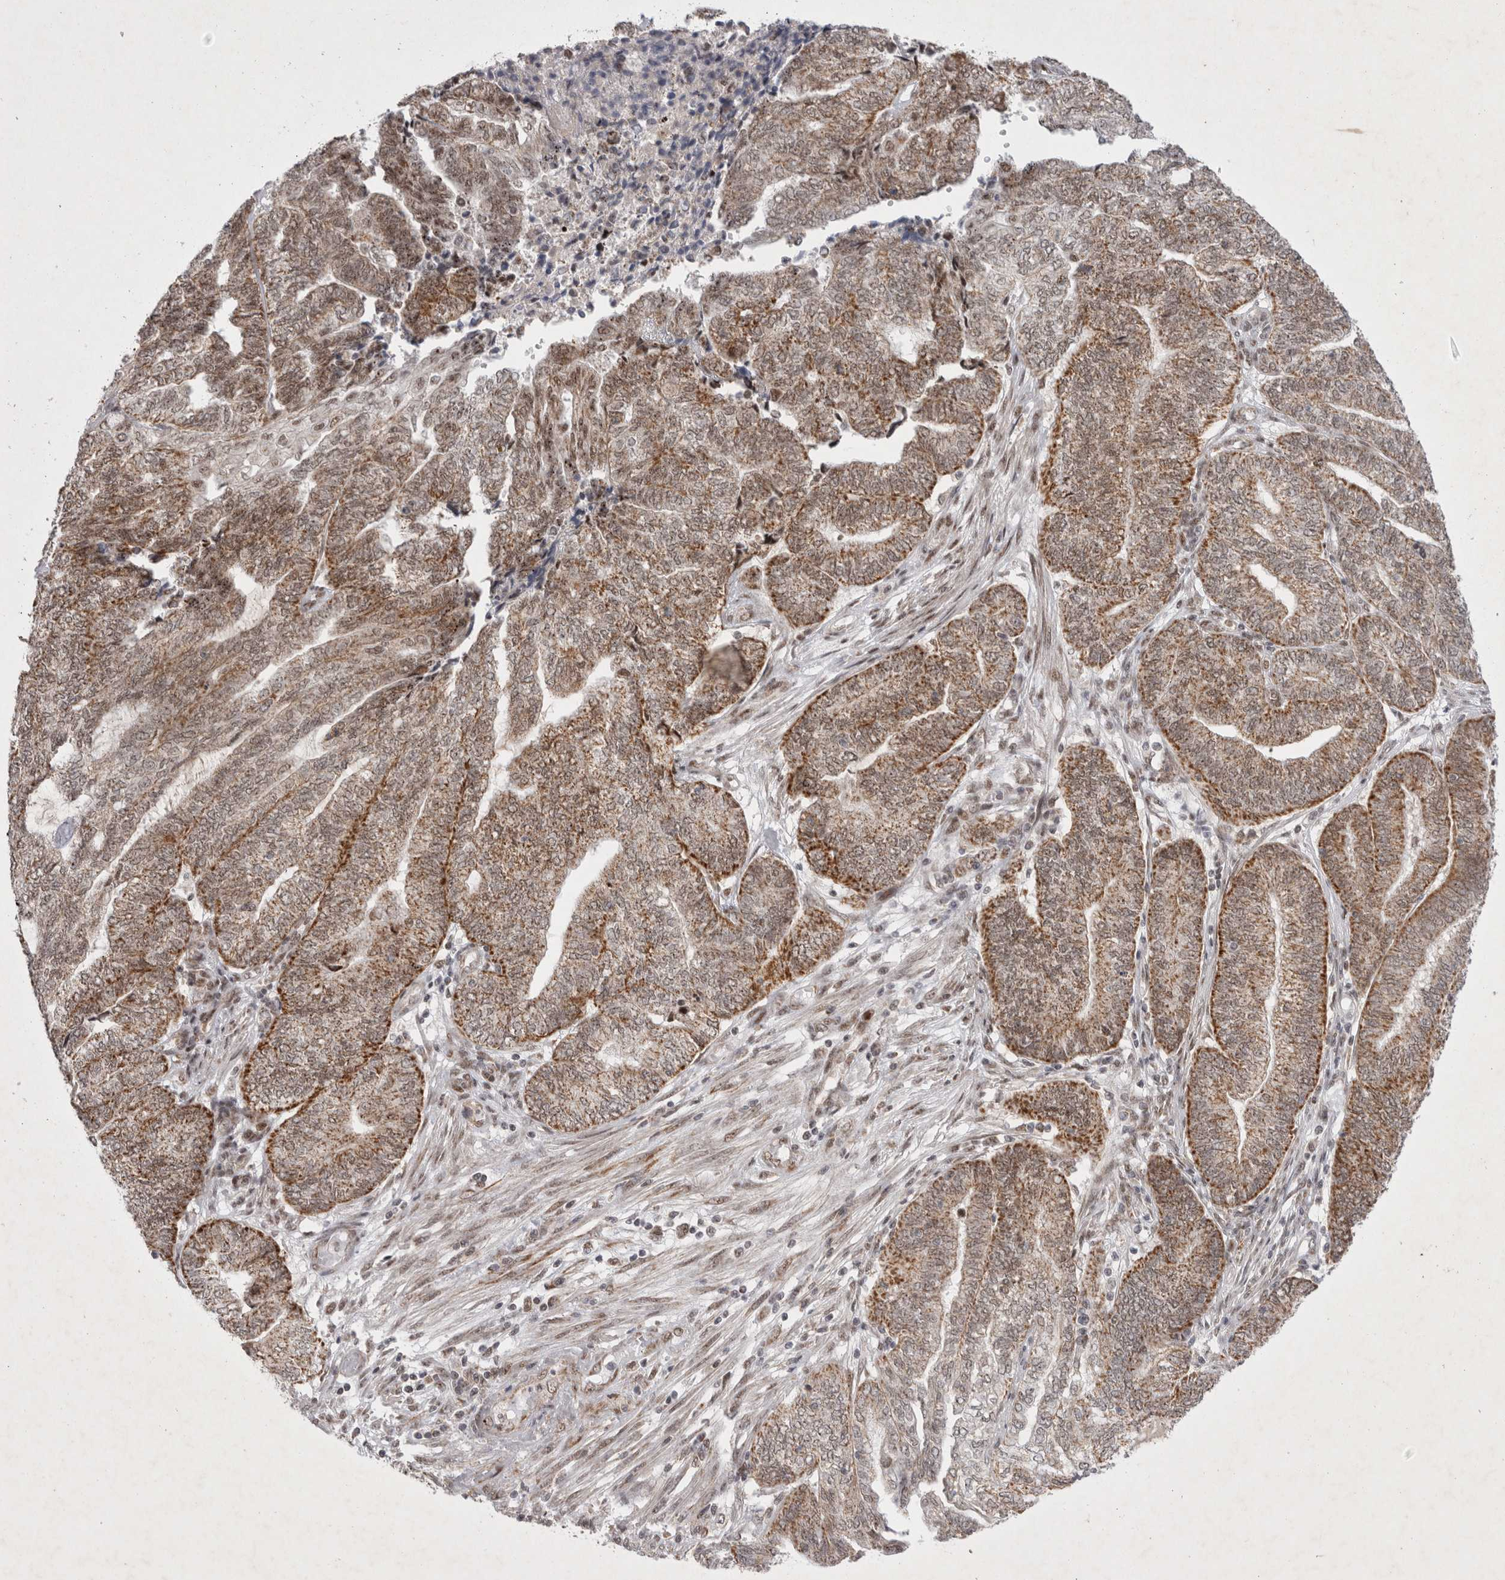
{"staining": {"intensity": "moderate", "quantity": ">75%", "location": "cytoplasmic/membranous,nuclear"}, "tissue": "endometrial cancer", "cell_type": "Tumor cells", "image_type": "cancer", "snomed": [{"axis": "morphology", "description": "Adenocarcinoma, NOS"}, {"axis": "topography", "description": "Uterus"}, {"axis": "topography", "description": "Endometrium"}], "caption": "Immunohistochemistry (IHC) image of adenocarcinoma (endometrial) stained for a protein (brown), which exhibits medium levels of moderate cytoplasmic/membranous and nuclear positivity in approximately >75% of tumor cells.", "gene": "MRPL37", "patient": {"sex": "female", "age": 70}}